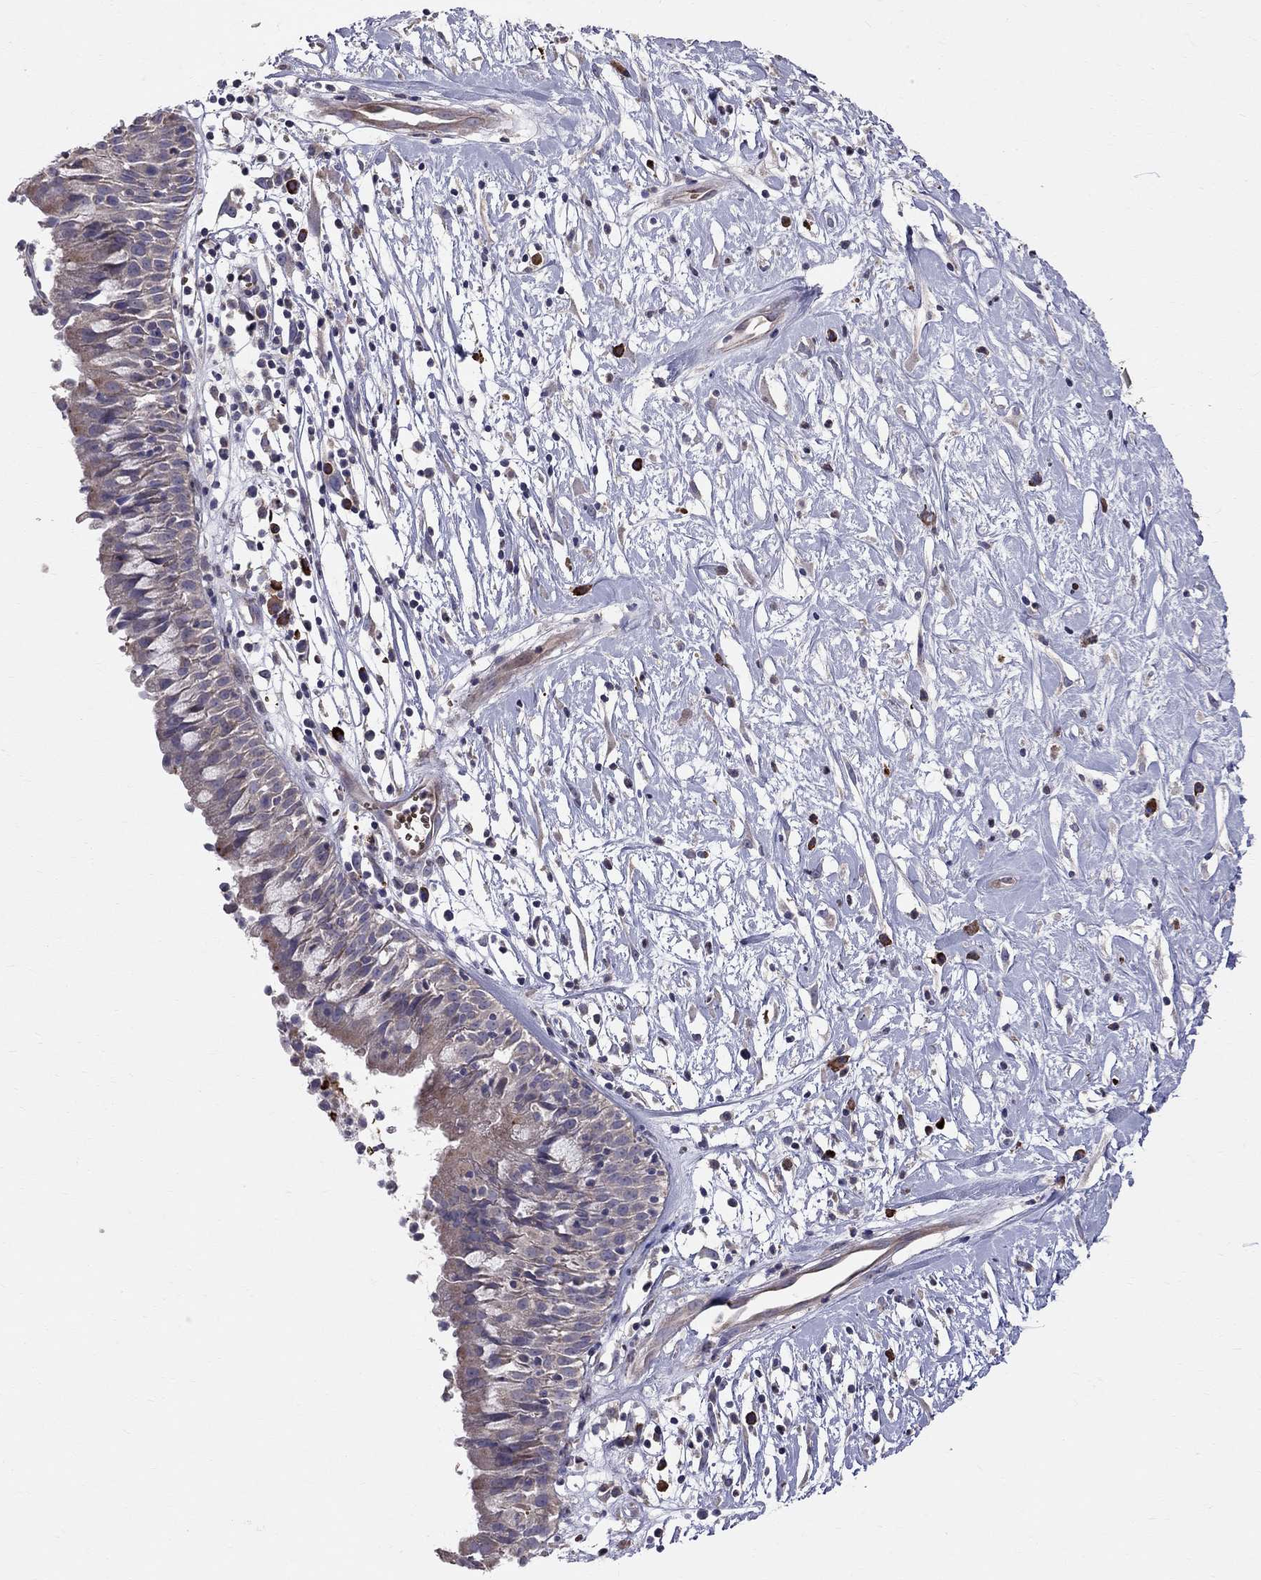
{"staining": {"intensity": "weak", "quantity": "<25%", "location": "cytoplasmic/membranous"}, "tissue": "nasopharynx", "cell_type": "Respiratory epithelial cells", "image_type": "normal", "snomed": [{"axis": "morphology", "description": "Normal tissue, NOS"}, {"axis": "topography", "description": "Nasopharynx"}], "caption": "Immunohistochemistry (IHC) of benign nasopharynx reveals no positivity in respiratory epithelial cells.", "gene": "PIK3CG", "patient": {"sex": "male", "age": 9}}